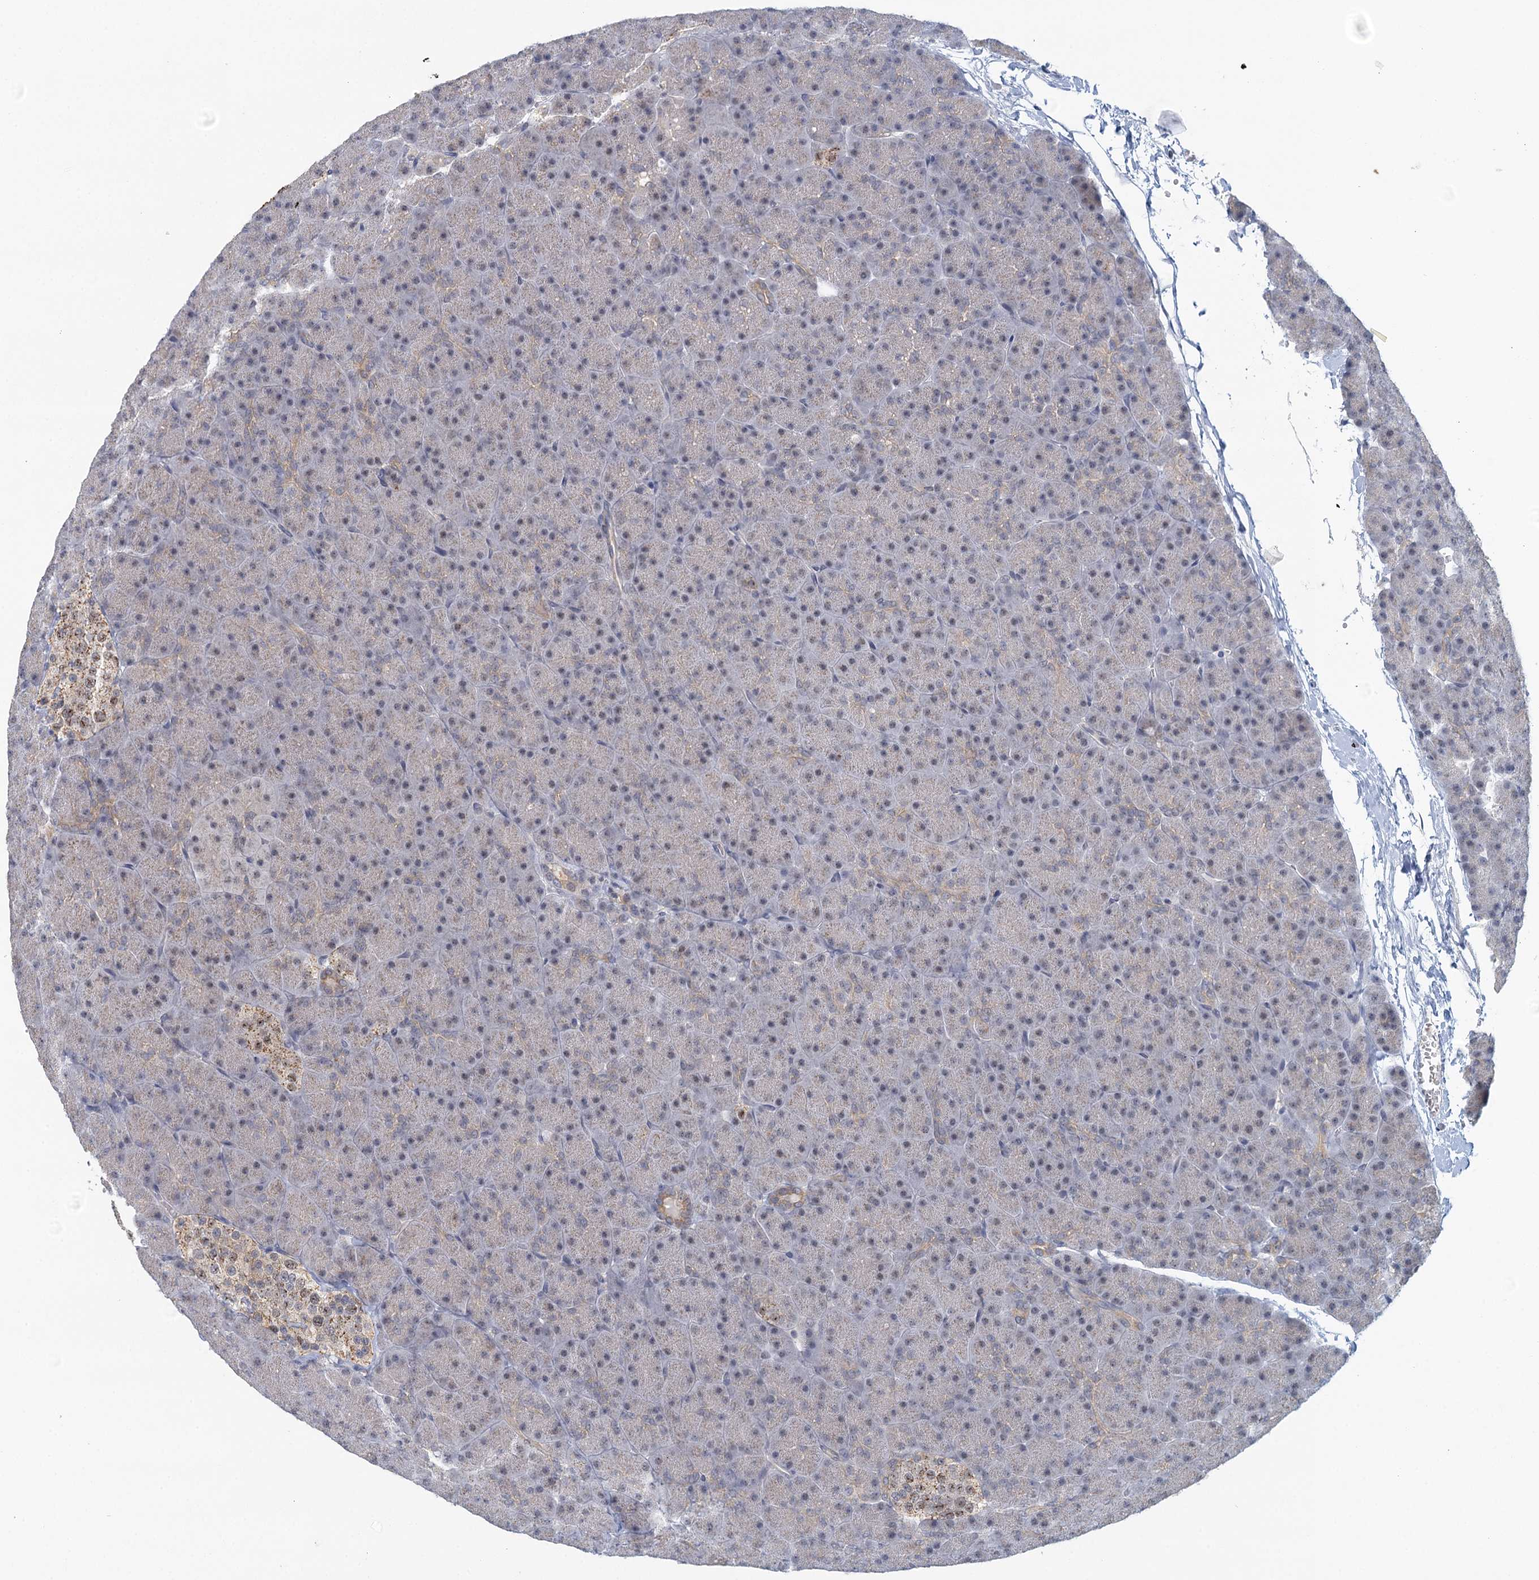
{"staining": {"intensity": "moderate", "quantity": "<25%", "location": "cytoplasmic/membranous"}, "tissue": "pancreas", "cell_type": "Exocrine glandular cells", "image_type": "normal", "snomed": [{"axis": "morphology", "description": "Normal tissue, NOS"}, {"axis": "topography", "description": "Pancreas"}], "caption": "A high-resolution histopathology image shows immunohistochemistry (IHC) staining of unremarkable pancreas, which exhibits moderate cytoplasmic/membranous expression in about <25% of exocrine glandular cells.", "gene": "GPATCH11", "patient": {"sex": "male", "age": 36}}